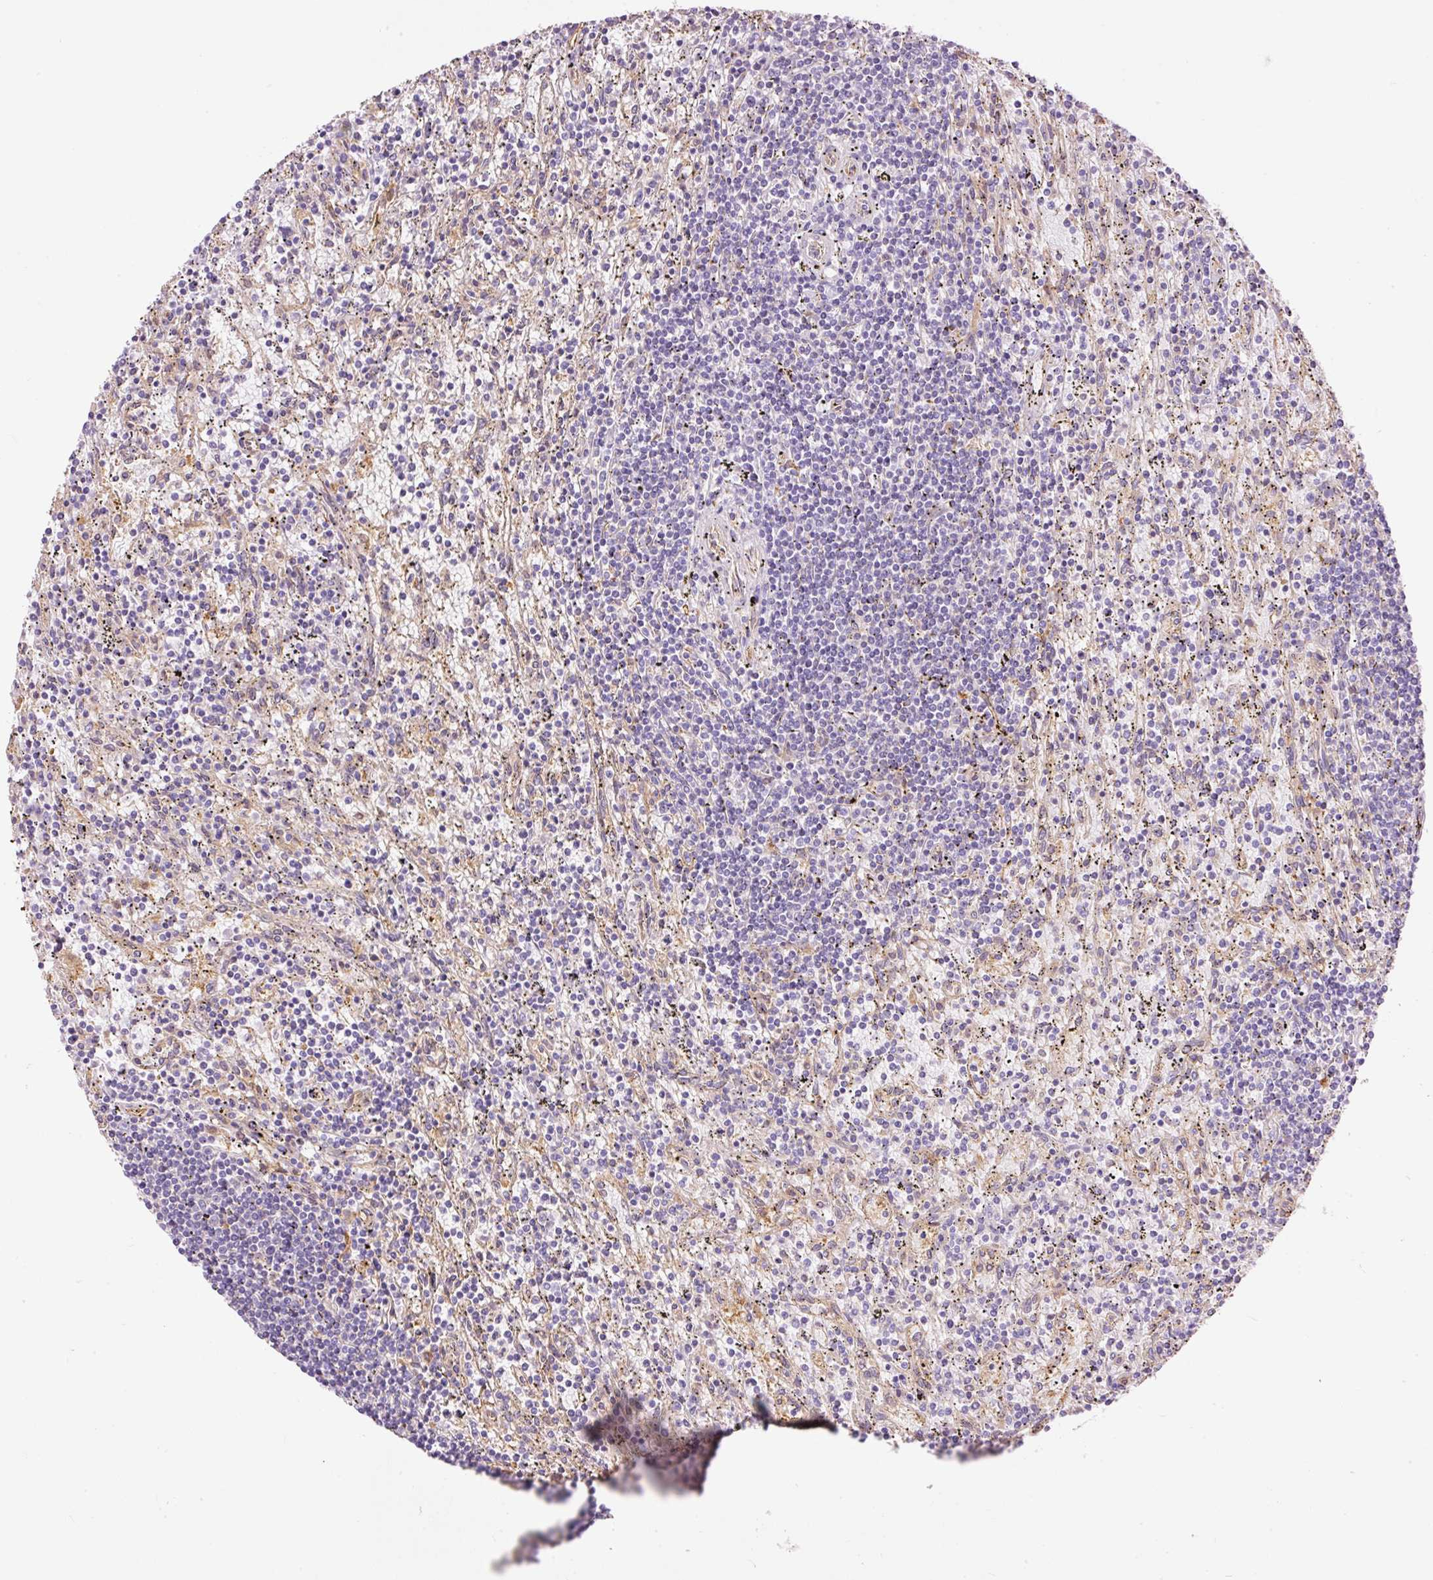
{"staining": {"intensity": "negative", "quantity": "none", "location": "none"}, "tissue": "lymphoma", "cell_type": "Tumor cells", "image_type": "cancer", "snomed": [{"axis": "morphology", "description": "Malignant lymphoma, non-Hodgkin's type, Low grade"}, {"axis": "topography", "description": "Spleen"}], "caption": "An image of human lymphoma is negative for staining in tumor cells.", "gene": "IL10RB", "patient": {"sex": "male", "age": 76}}